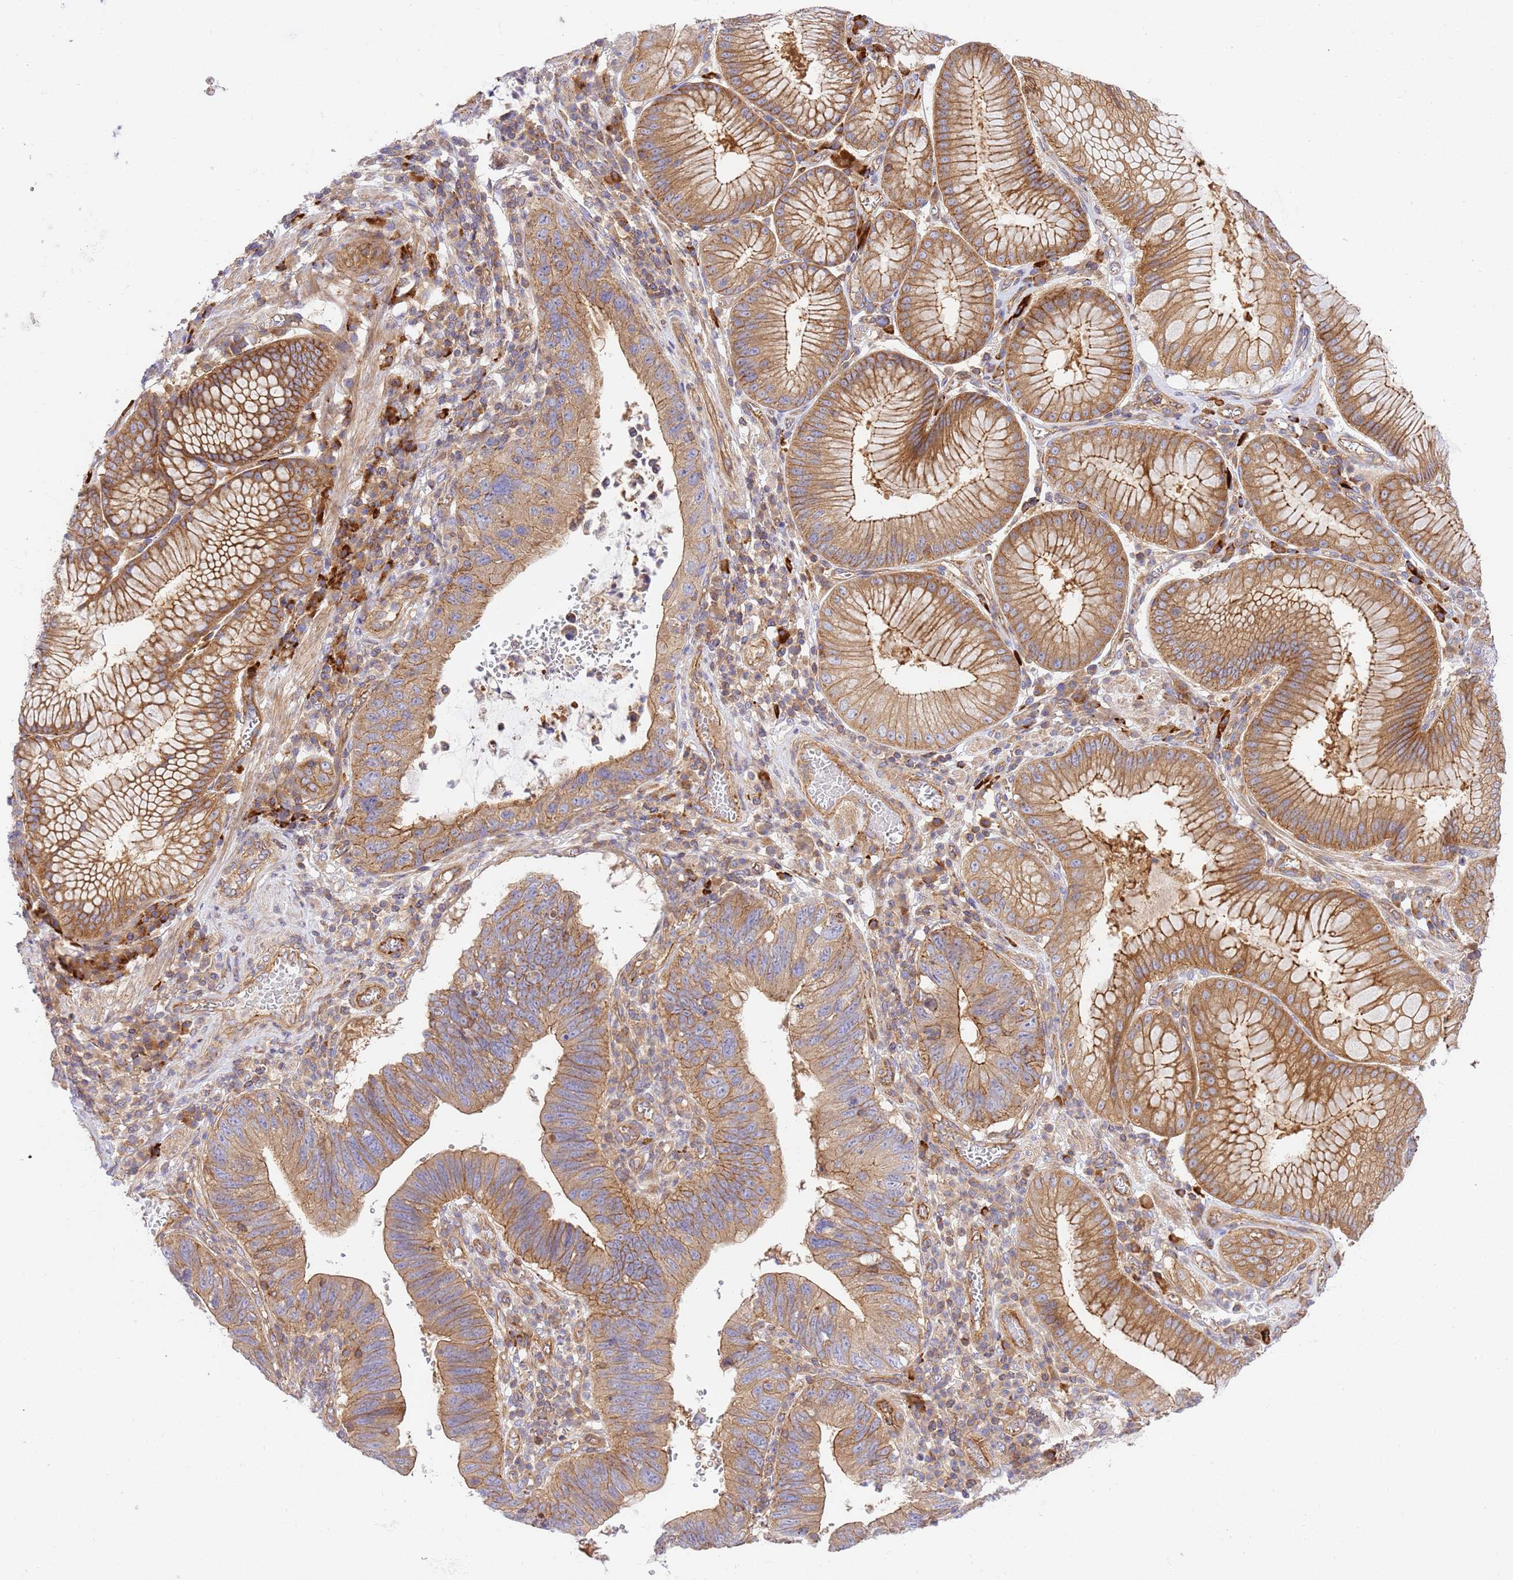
{"staining": {"intensity": "moderate", "quantity": ">75%", "location": "cytoplasmic/membranous"}, "tissue": "stomach cancer", "cell_type": "Tumor cells", "image_type": "cancer", "snomed": [{"axis": "morphology", "description": "Adenocarcinoma, NOS"}, {"axis": "topography", "description": "Stomach"}], "caption": "Brown immunohistochemical staining in stomach cancer reveals moderate cytoplasmic/membranous expression in approximately >75% of tumor cells.", "gene": "EFCAB8", "patient": {"sex": "male", "age": 59}}